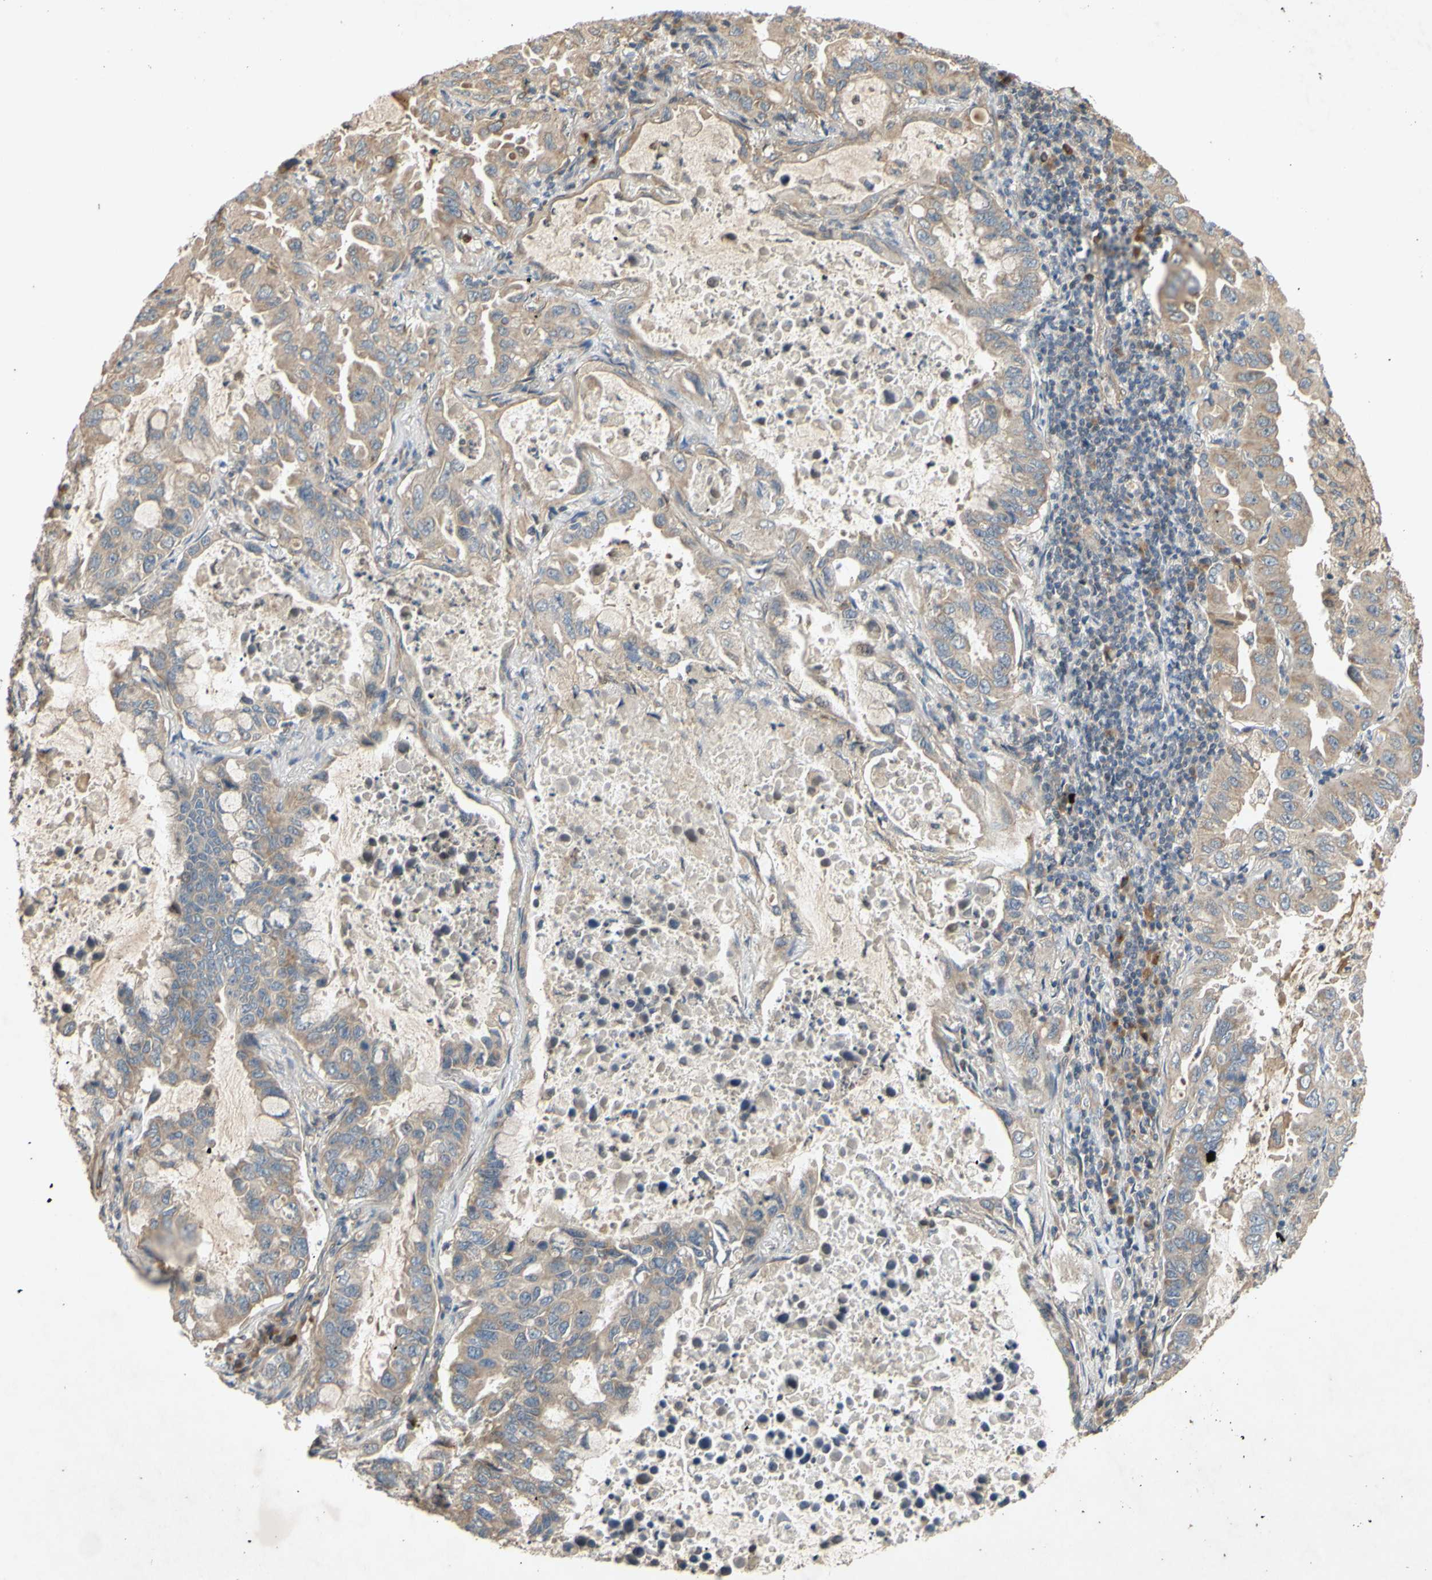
{"staining": {"intensity": "moderate", "quantity": "25%-75%", "location": "cytoplasmic/membranous"}, "tissue": "lung cancer", "cell_type": "Tumor cells", "image_type": "cancer", "snomed": [{"axis": "morphology", "description": "Adenocarcinoma, NOS"}, {"axis": "topography", "description": "Lung"}], "caption": "A micrograph of human lung adenocarcinoma stained for a protein exhibits moderate cytoplasmic/membranous brown staining in tumor cells. The staining is performed using DAB (3,3'-diaminobenzidine) brown chromogen to label protein expression. The nuclei are counter-stained blue using hematoxylin.", "gene": "PARD6A", "patient": {"sex": "male", "age": 64}}